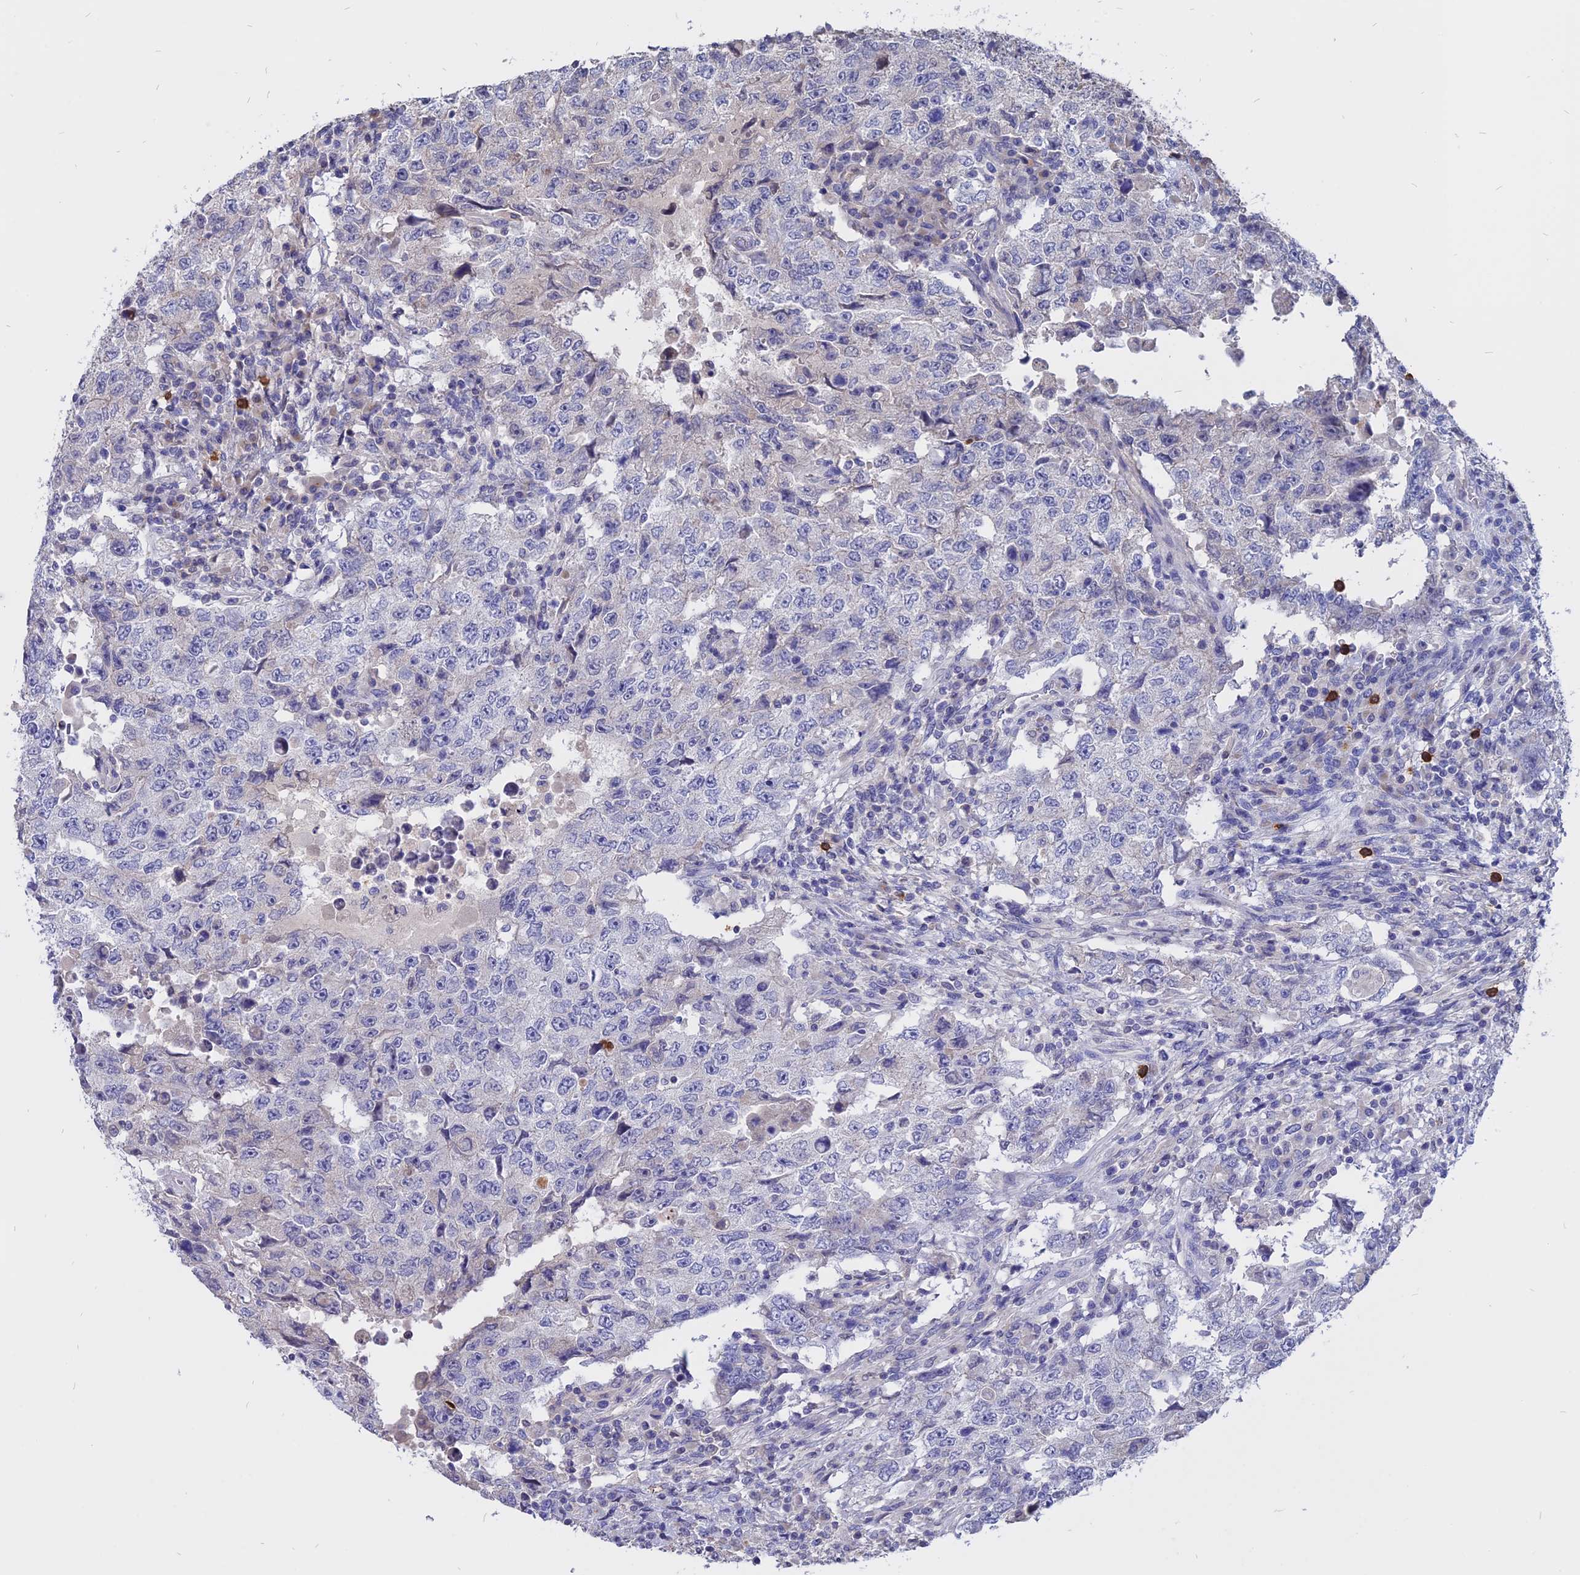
{"staining": {"intensity": "negative", "quantity": "none", "location": "none"}, "tissue": "testis cancer", "cell_type": "Tumor cells", "image_type": "cancer", "snomed": [{"axis": "morphology", "description": "Carcinoma, Embryonal, NOS"}, {"axis": "topography", "description": "Testis"}], "caption": "The photomicrograph shows no staining of tumor cells in testis embryonal carcinoma.", "gene": "CARMIL2", "patient": {"sex": "male", "age": 26}}